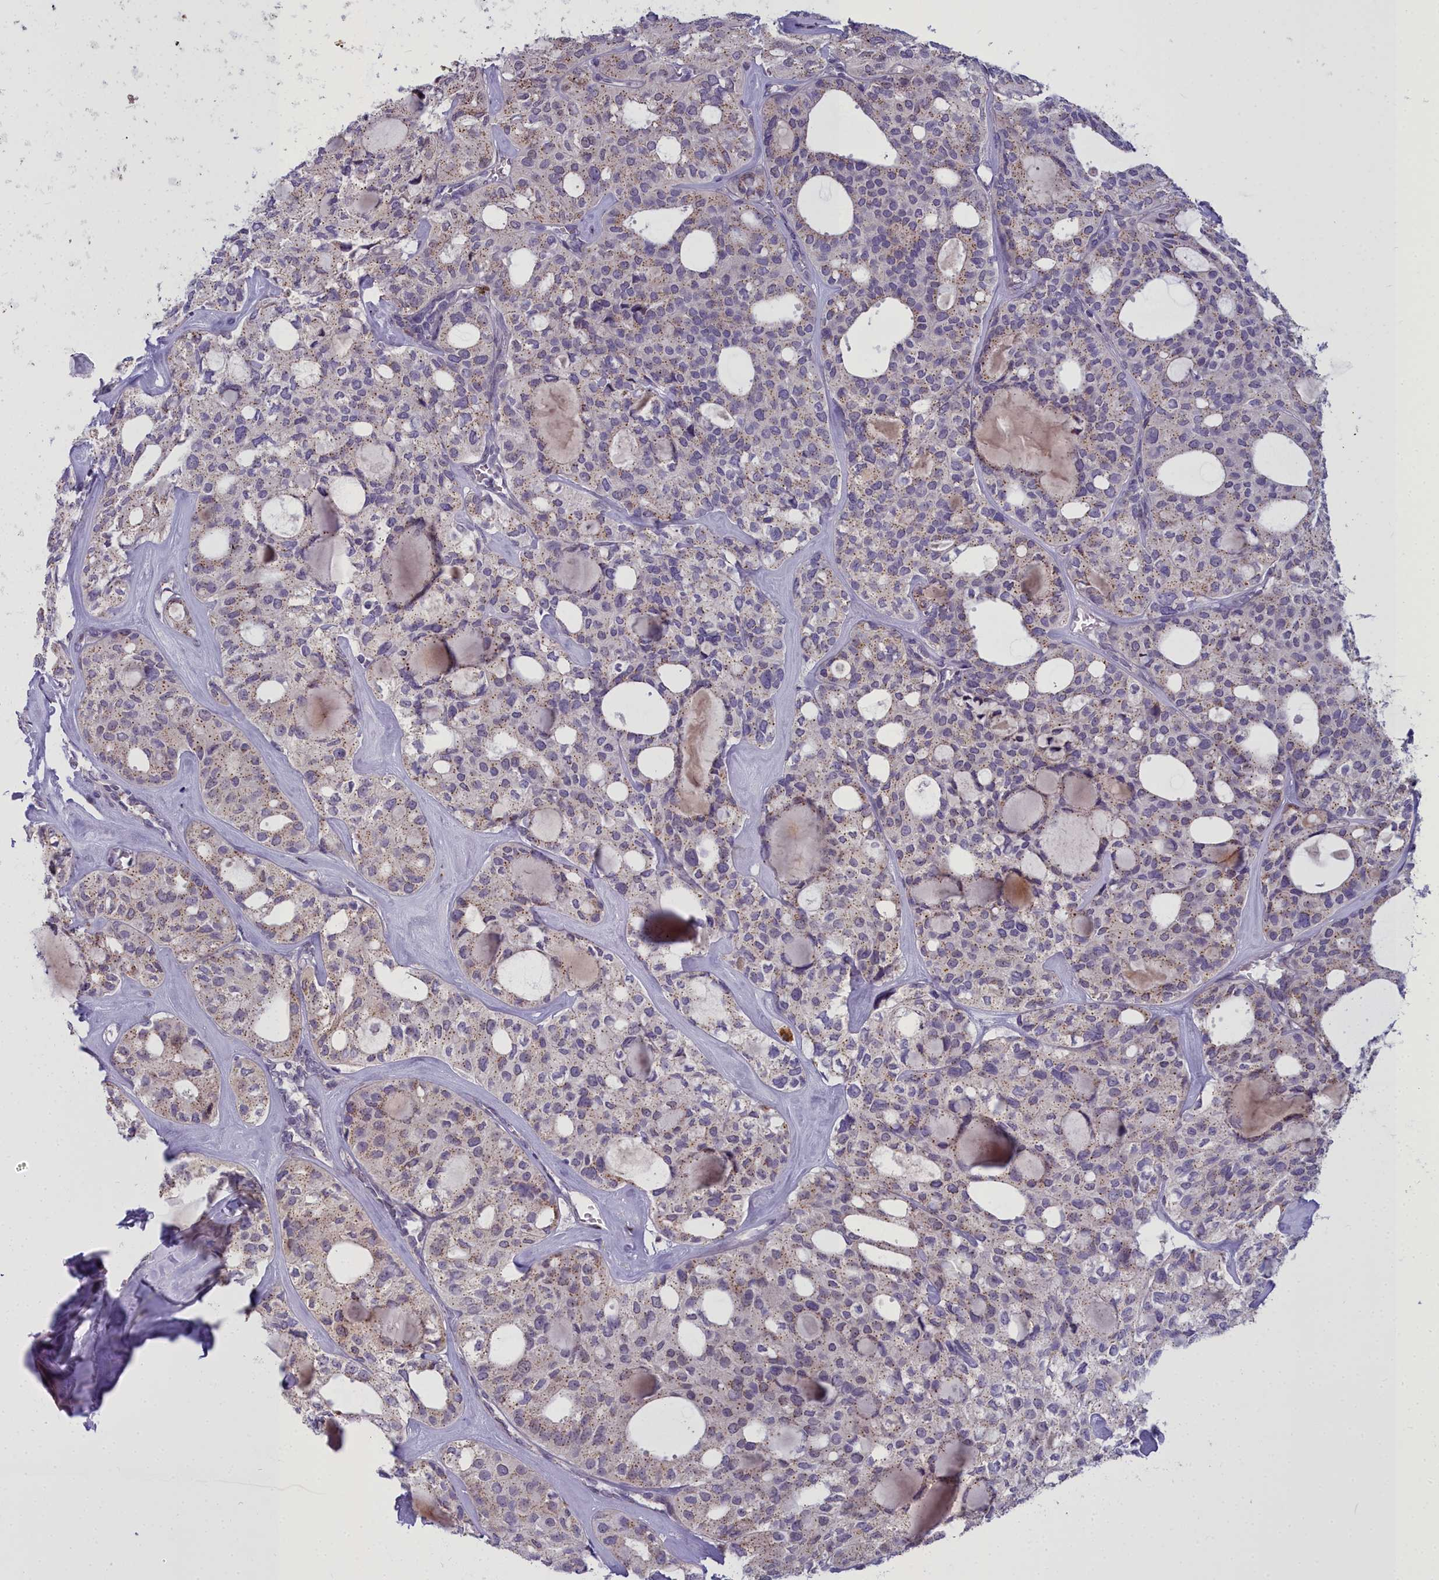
{"staining": {"intensity": "weak", "quantity": "25%-75%", "location": "cytoplasmic/membranous"}, "tissue": "thyroid cancer", "cell_type": "Tumor cells", "image_type": "cancer", "snomed": [{"axis": "morphology", "description": "Follicular adenoma carcinoma, NOS"}, {"axis": "topography", "description": "Thyroid gland"}], "caption": "DAB immunohistochemical staining of human thyroid follicular adenoma carcinoma displays weak cytoplasmic/membranous protein expression in about 25%-75% of tumor cells.", "gene": "WDPCP", "patient": {"sex": "male", "age": 75}}